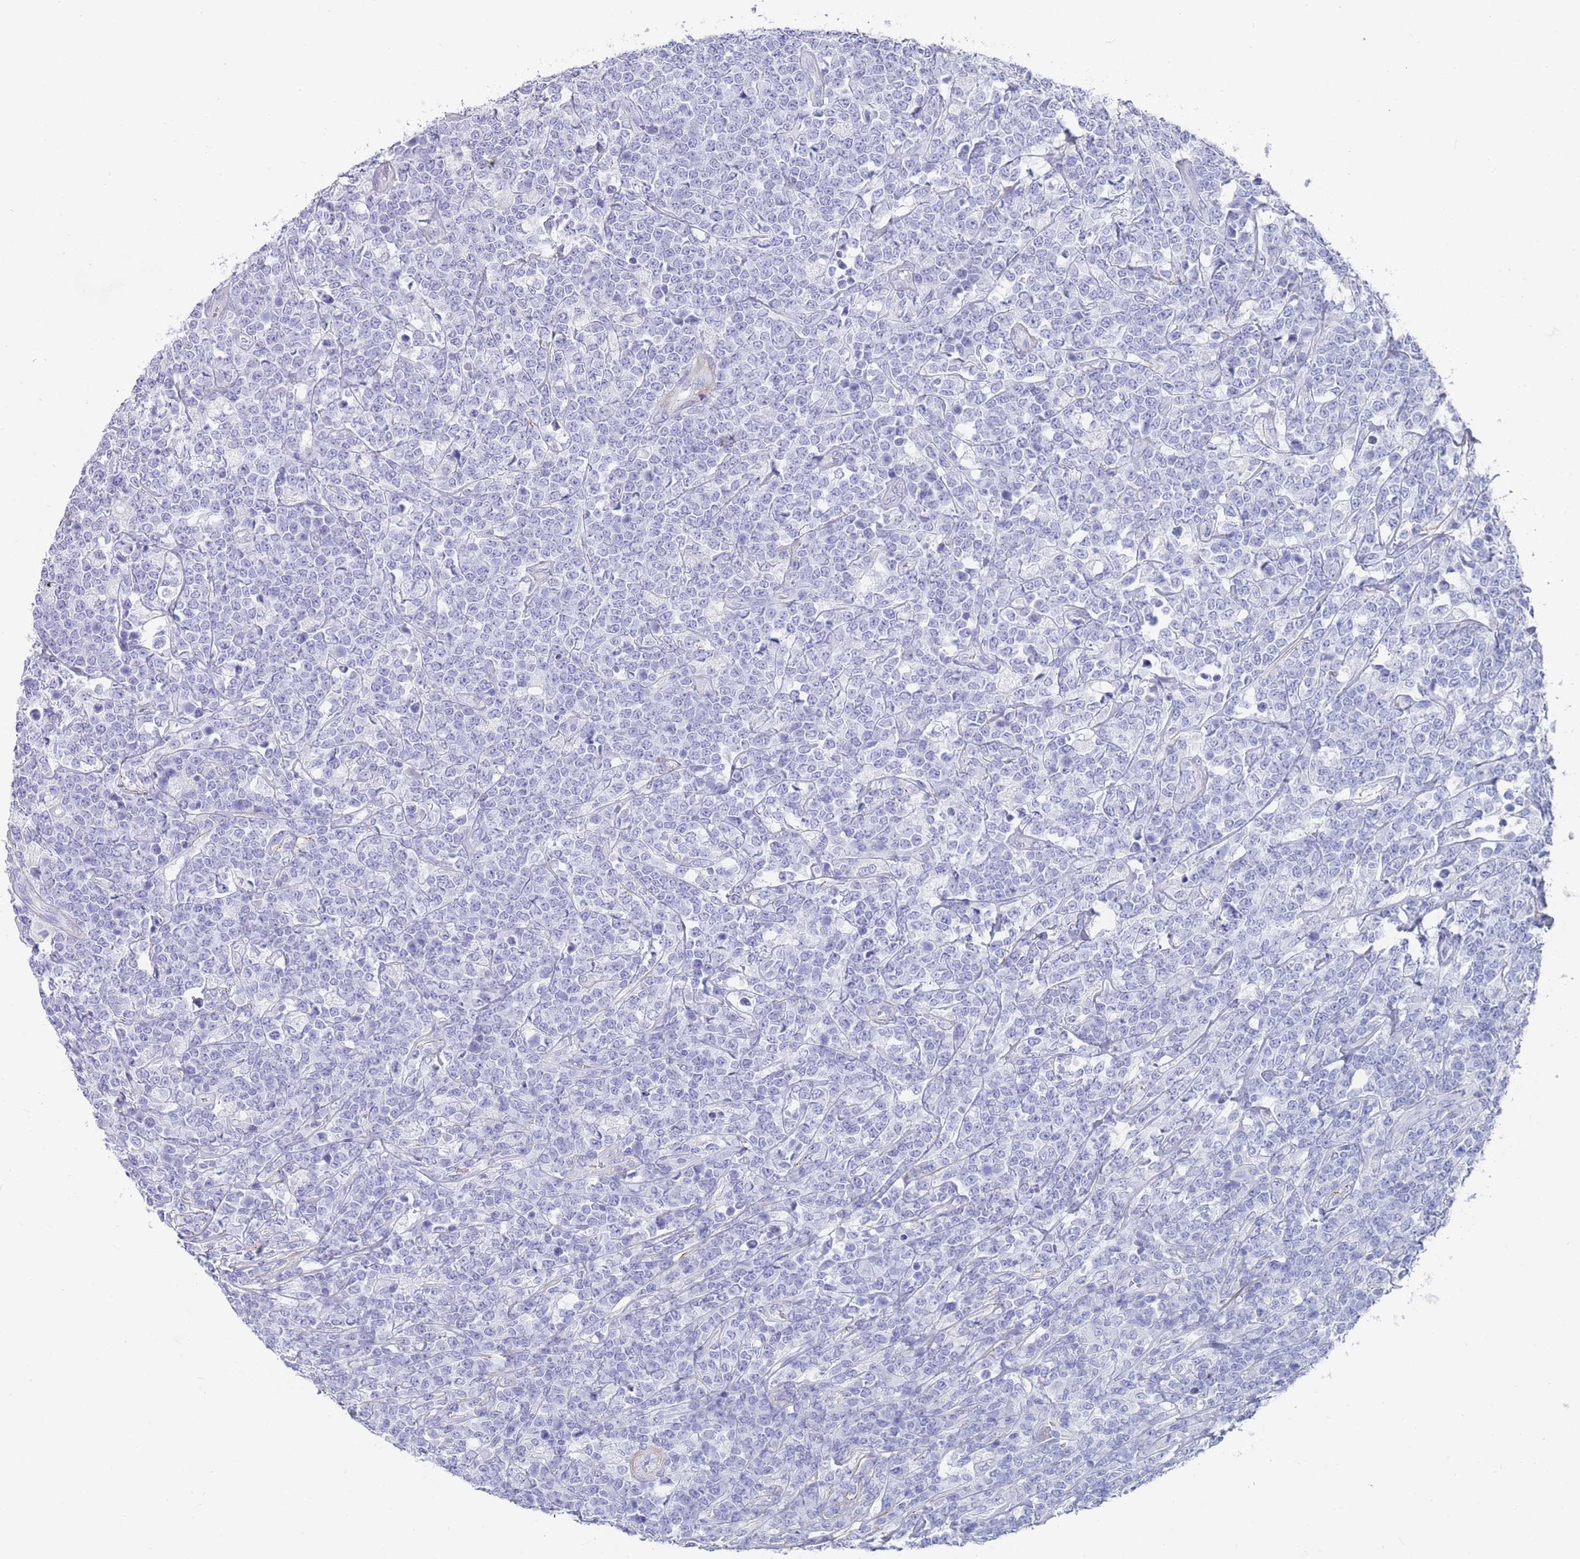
{"staining": {"intensity": "negative", "quantity": "none", "location": "none"}, "tissue": "lymphoma", "cell_type": "Tumor cells", "image_type": "cancer", "snomed": [{"axis": "morphology", "description": "Malignant lymphoma, non-Hodgkin's type, High grade"}, {"axis": "topography", "description": "Small intestine"}], "caption": "A histopathology image of high-grade malignant lymphoma, non-Hodgkin's type stained for a protein exhibits no brown staining in tumor cells.", "gene": "FPGS", "patient": {"sex": "male", "age": 8}}